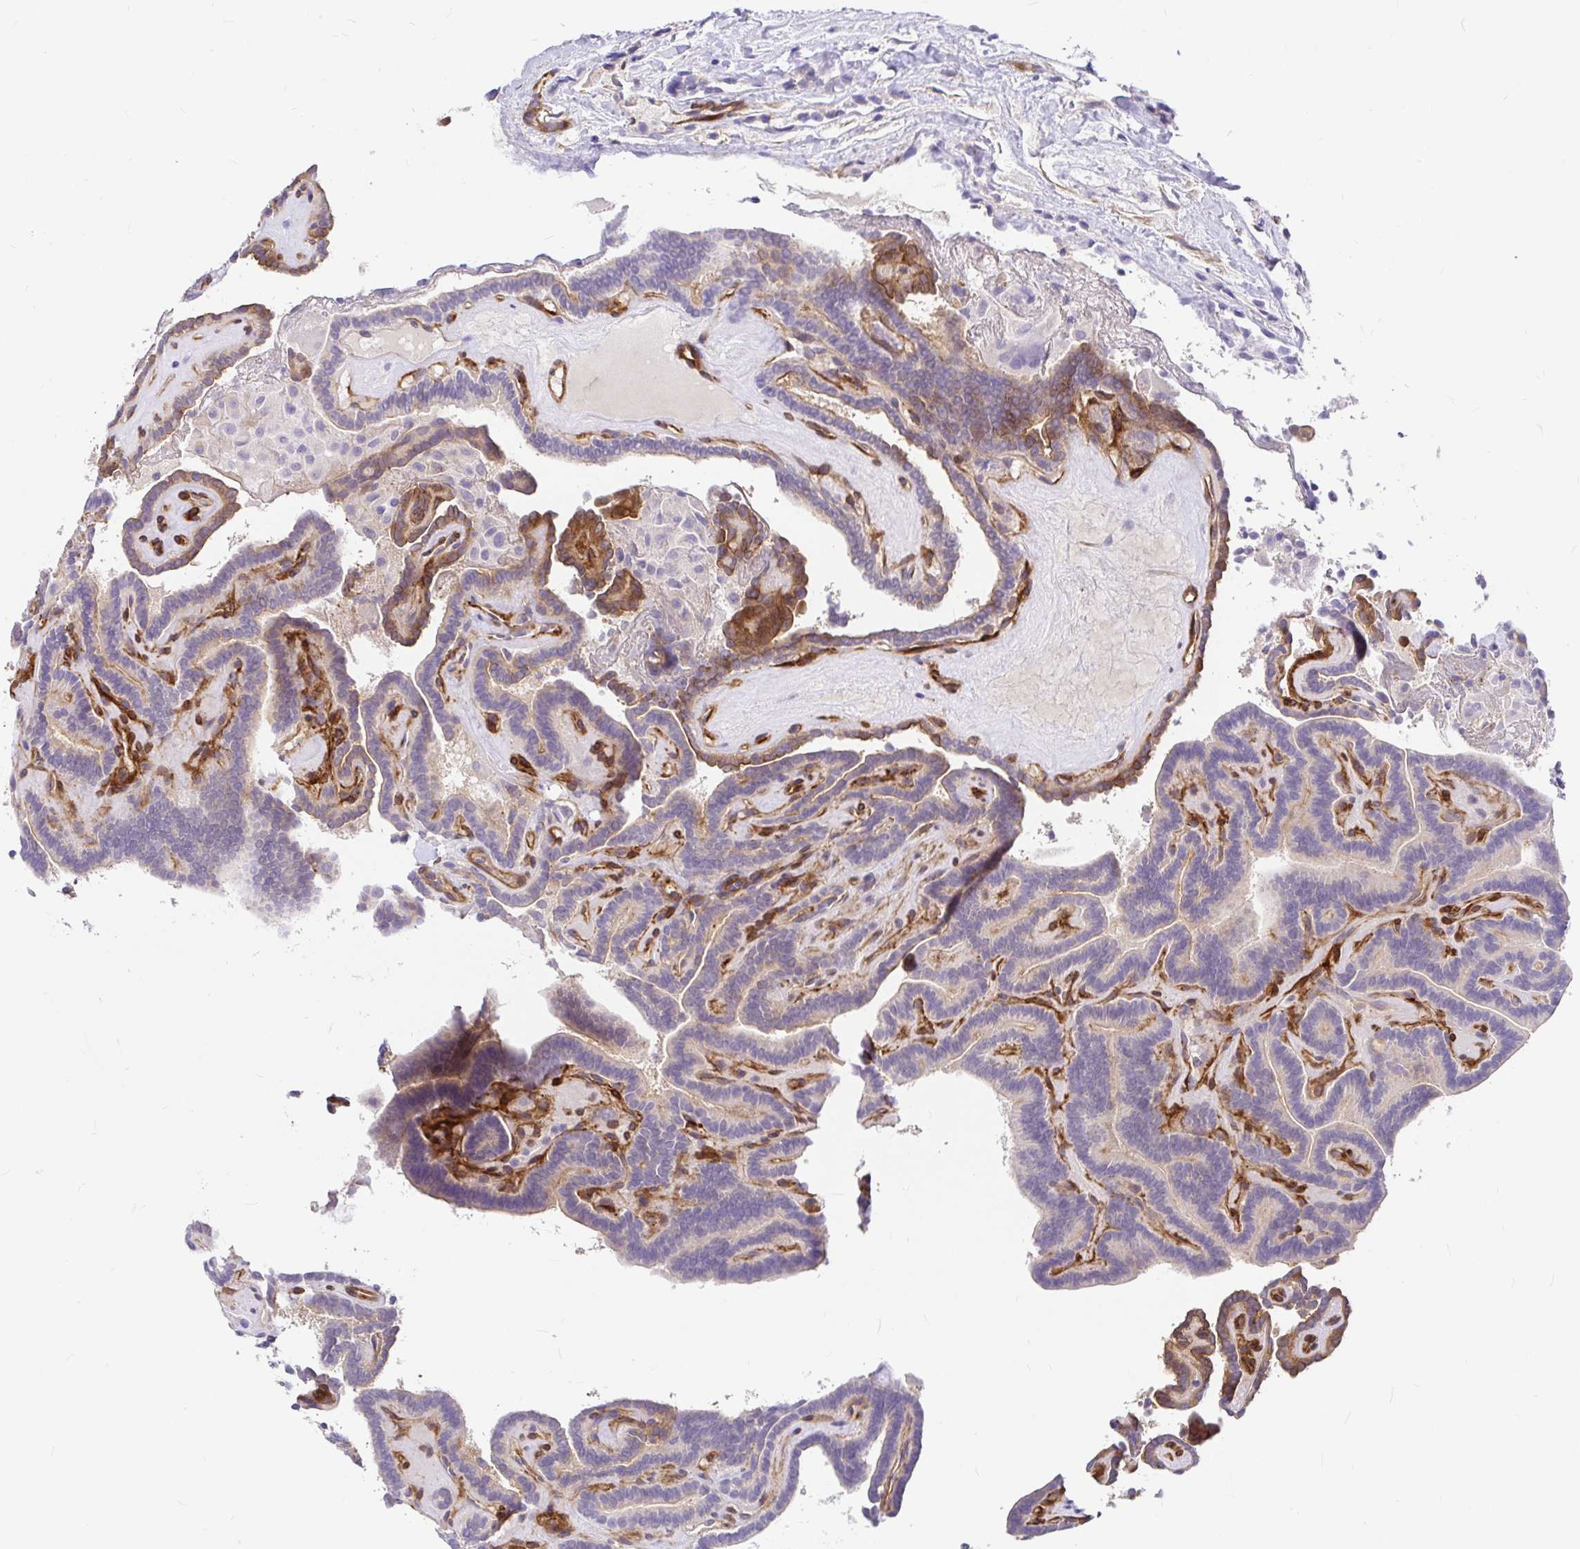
{"staining": {"intensity": "moderate", "quantity": "<25%", "location": "cytoplasmic/membranous"}, "tissue": "thyroid cancer", "cell_type": "Tumor cells", "image_type": "cancer", "snomed": [{"axis": "morphology", "description": "Papillary adenocarcinoma, NOS"}, {"axis": "topography", "description": "Thyroid gland"}], "caption": "The micrograph demonstrates staining of thyroid papillary adenocarcinoma, revealing moderate cytoplasmic/membranous protein expression (brown color) within tumor cells.", "gene": "MYO1B", "patient": {"sex": "female", "age": 21}}